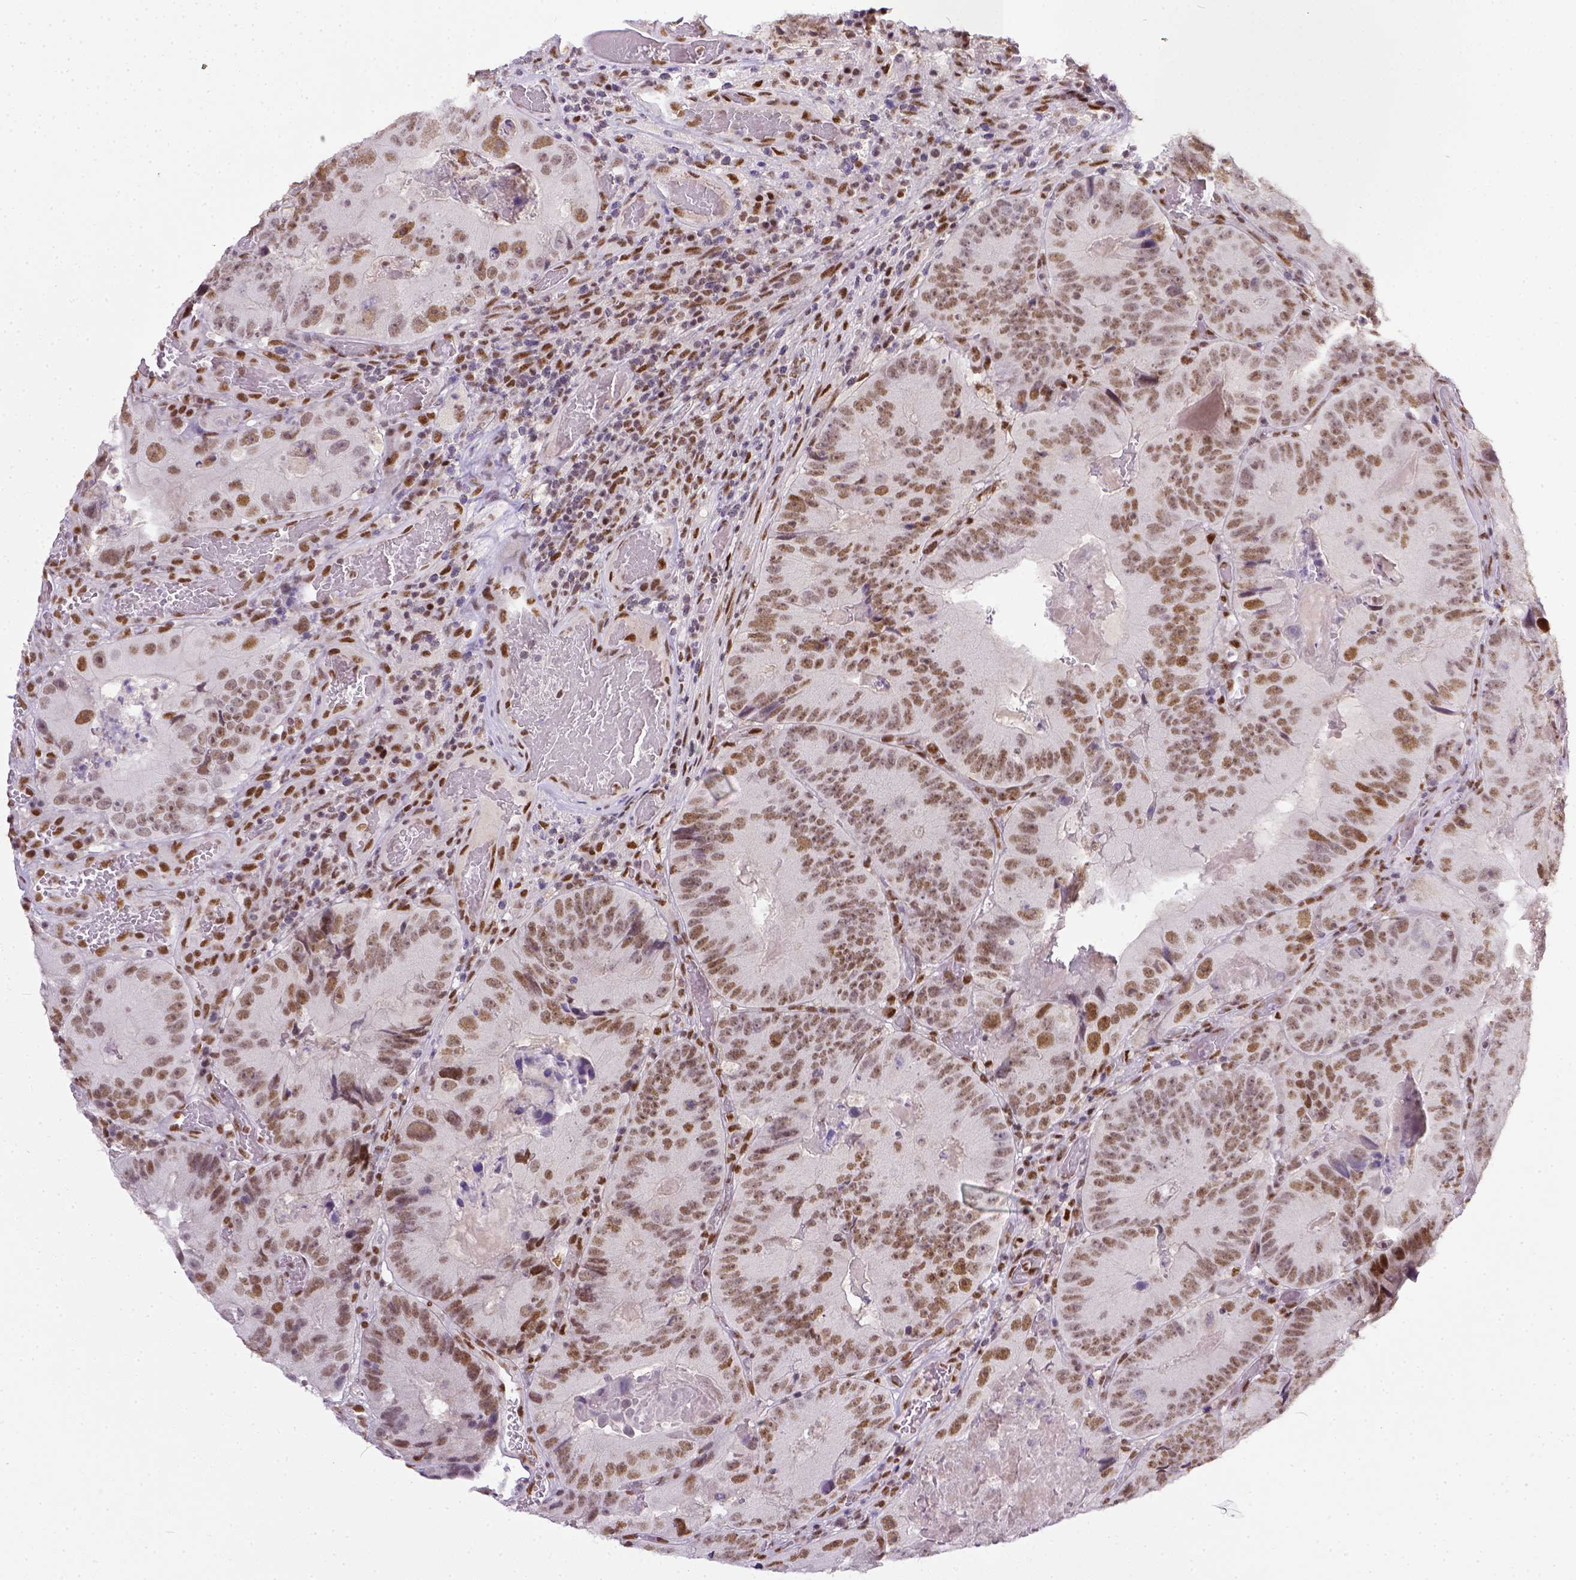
{"staining": {"intensity": "weak", "quantity": ">75%", "location": "nuclear"}, "tissue": "colorectal cancer", "cell_type": "Tumor cells", "image_type": "cancer", "snomed": [{"axis": "morphology", "description": "Adenocarcinoma, NOS"}, {"axis": "topography", "description": "Colon"}], "caption": "Immunohistochemical staining of human colorectal cancer demonstrates low levels of weak nuclear protein positivity in about >75% of tumor cells. Using DAB (brown) and hematoxylin (blue) stains, captured at high magnification using brightfield microscopy.", "gene": "ERCC1", "patient": {"sex": "female", "age": 86}}